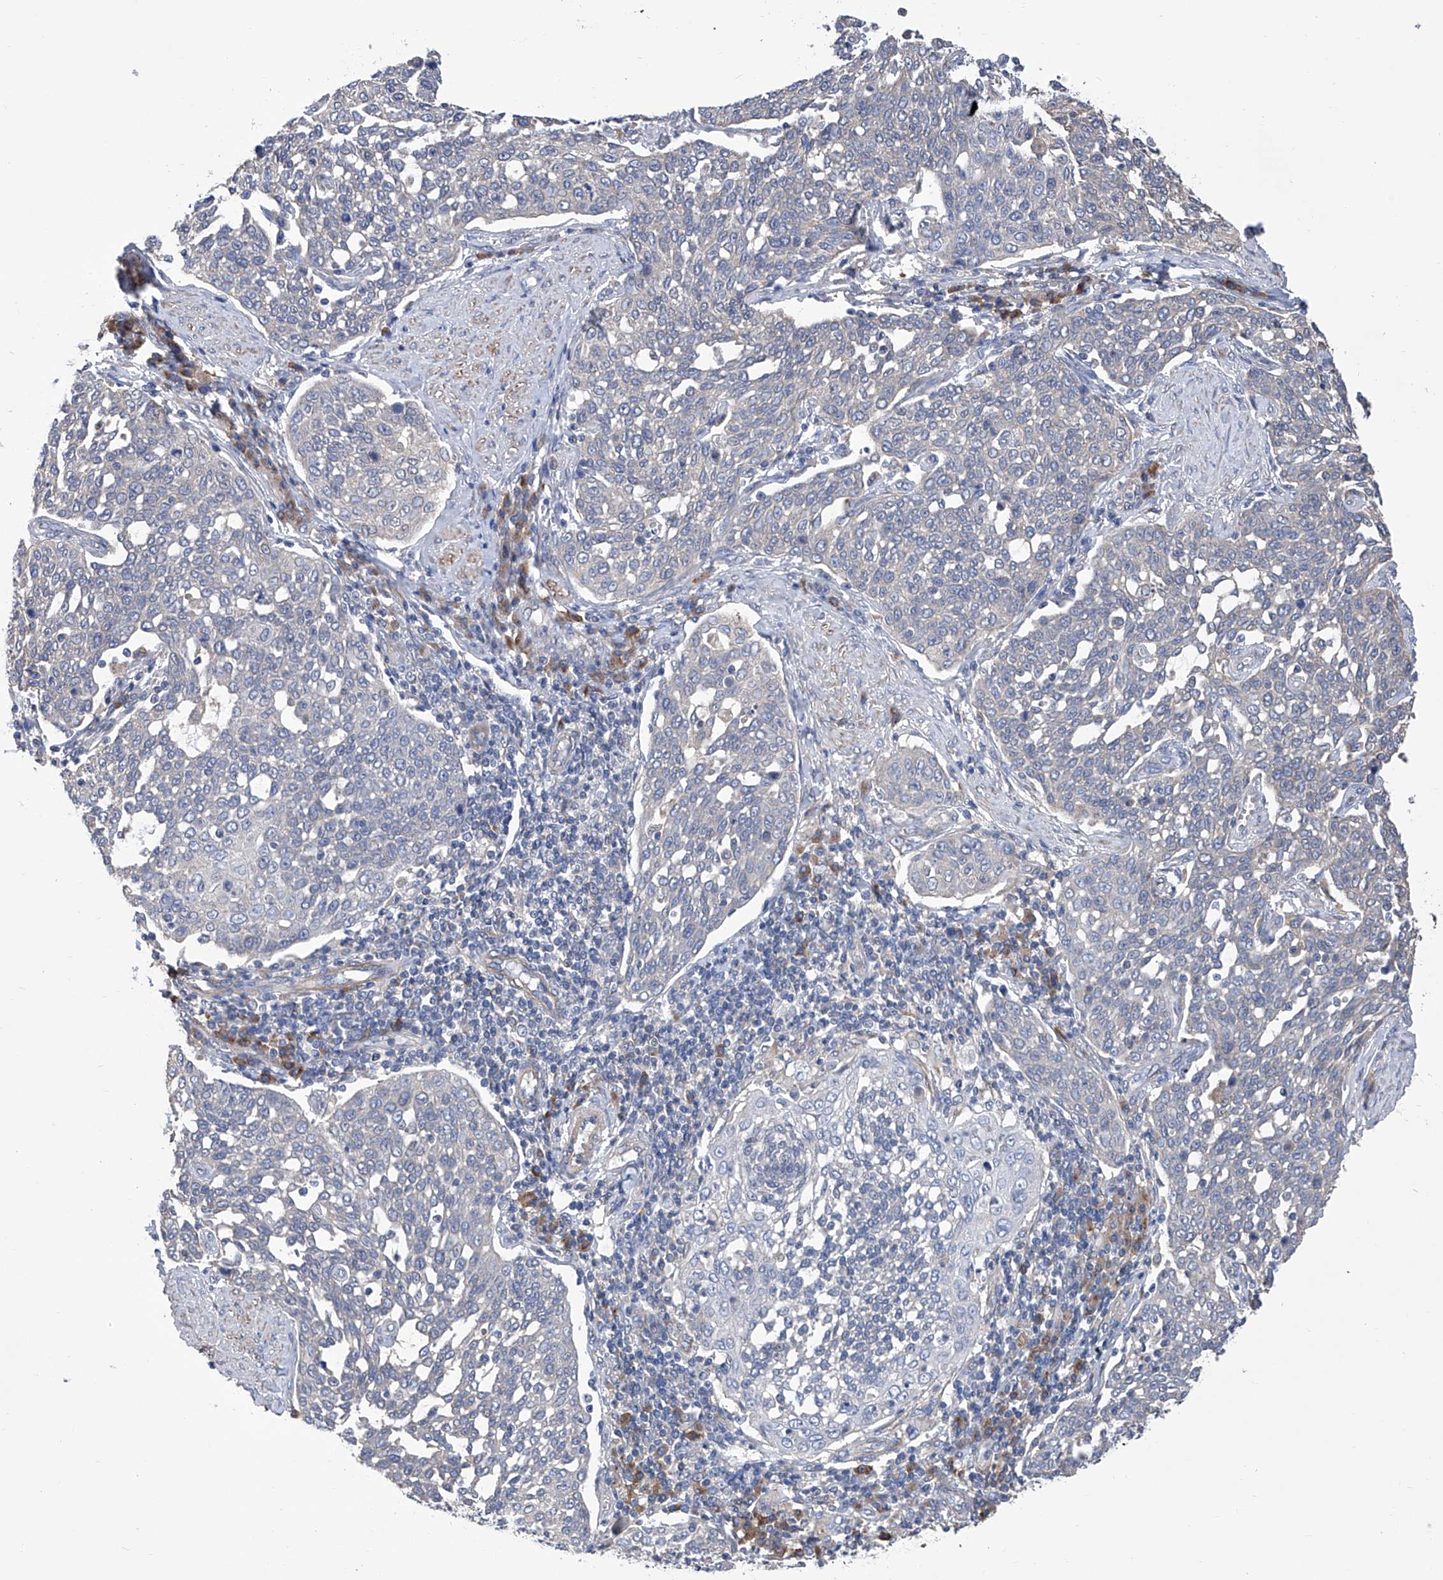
{"staining": {"intensity": "negative", "quantity": "none", "location": "none"}, "tissue": "cervical cancer", "cell_type": "Tumor cells", "image_type": "cancer", "snomed": [{"axis": "morphology", "description": "Squamous cell carcinoma, NOS"}, {"axis": "topography", "description": "Cervix"}], "caption": "Tumor cells are negative for protein expression in human cervical cancer.", "gene": "SMS", "patient": {"sex": "female", "age": 34}}